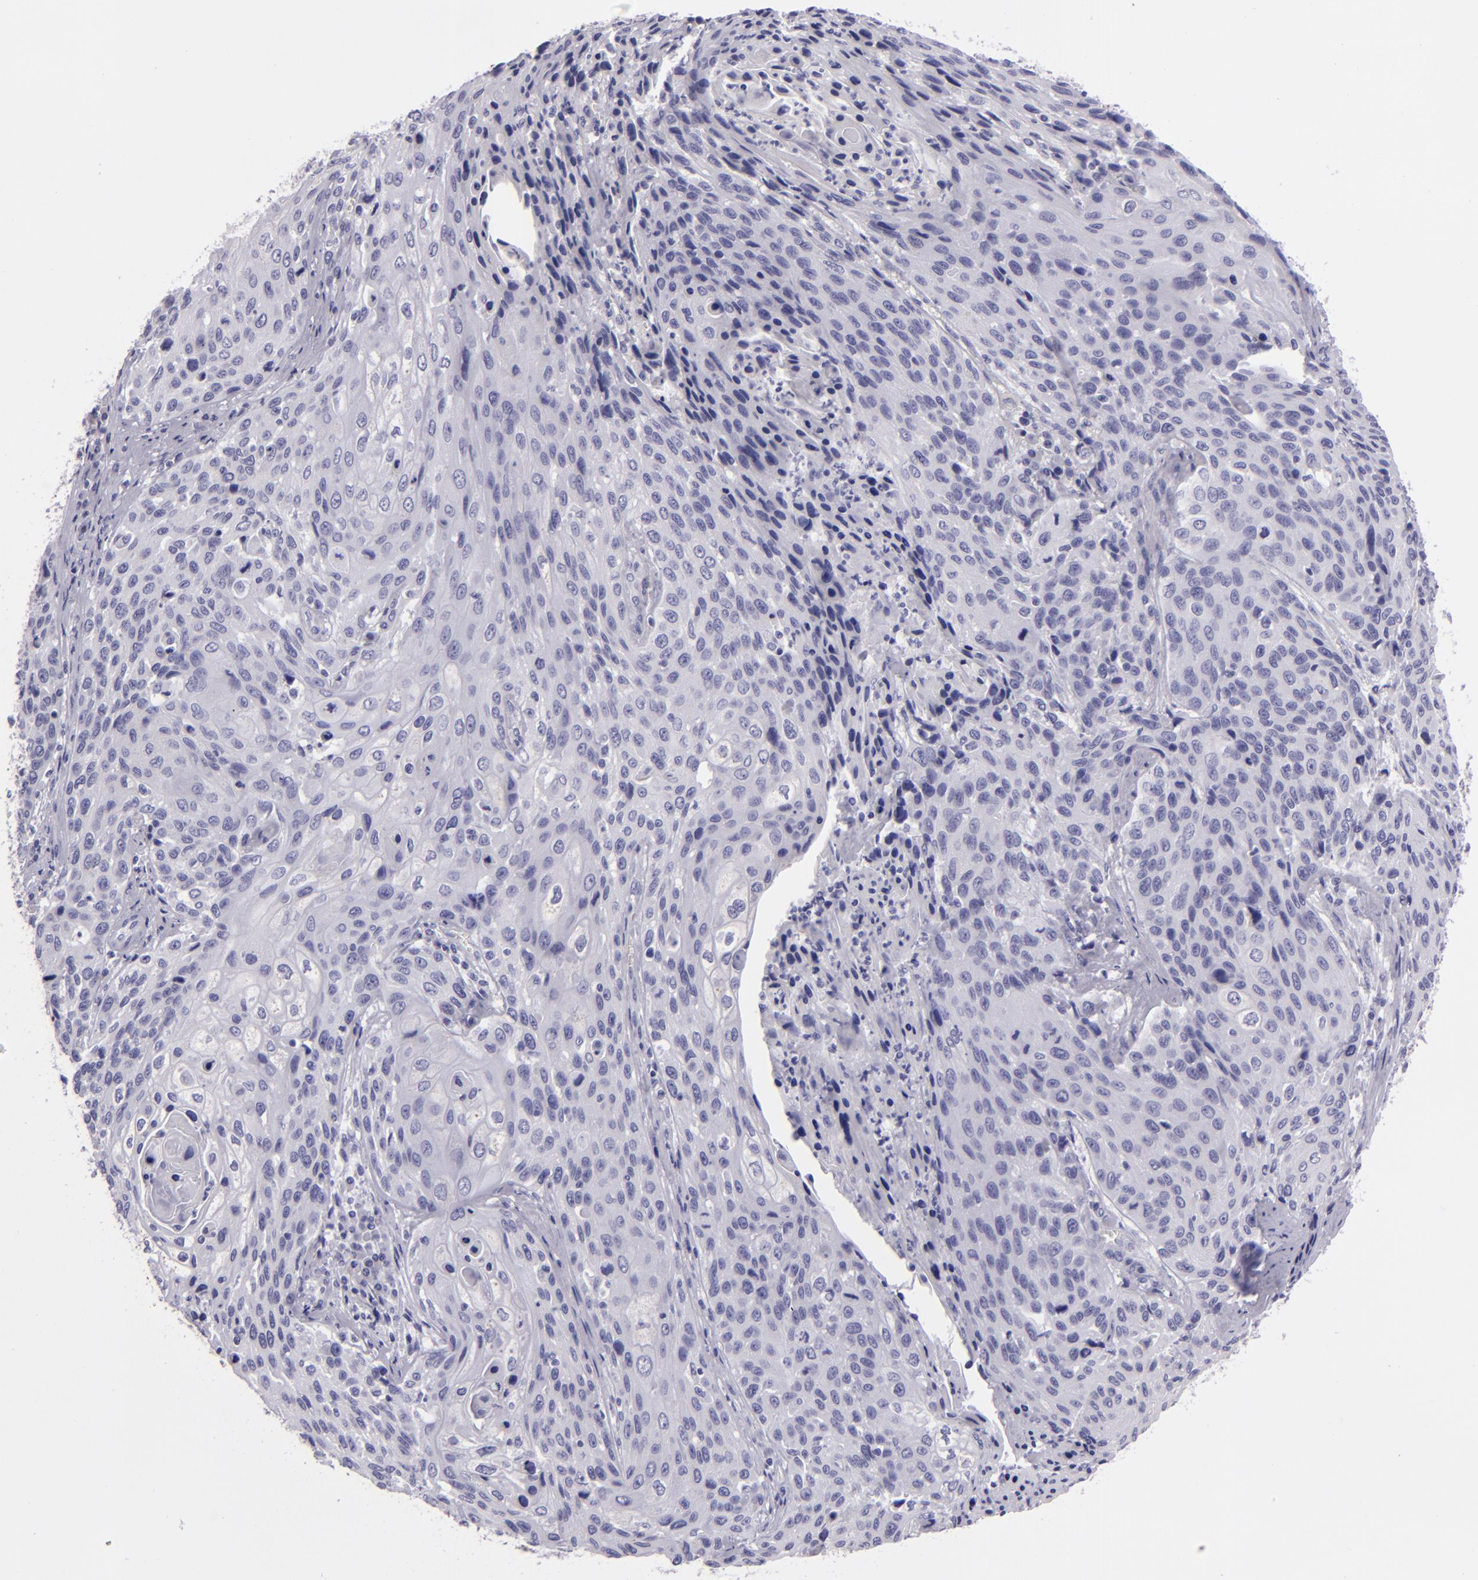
{"staining": {"intensity": "negative", "quantity": "none", "location": "none"}, "tissue": "cervical cancer", "cell_type": "Tumor cells", "image_type": "cancer", "snomed": [{"axis": "morphology", "description": "Squamous cell carcinoma, NOS"}, {"axis": "topography", "description": "Cervix"}], "caption": "A micrograph of cervical cancer stained for a protein demonstrates no brown staining in tumor cells.", "gene": "MUC5AC", "patient": {"sex": "female", "age": 32}}